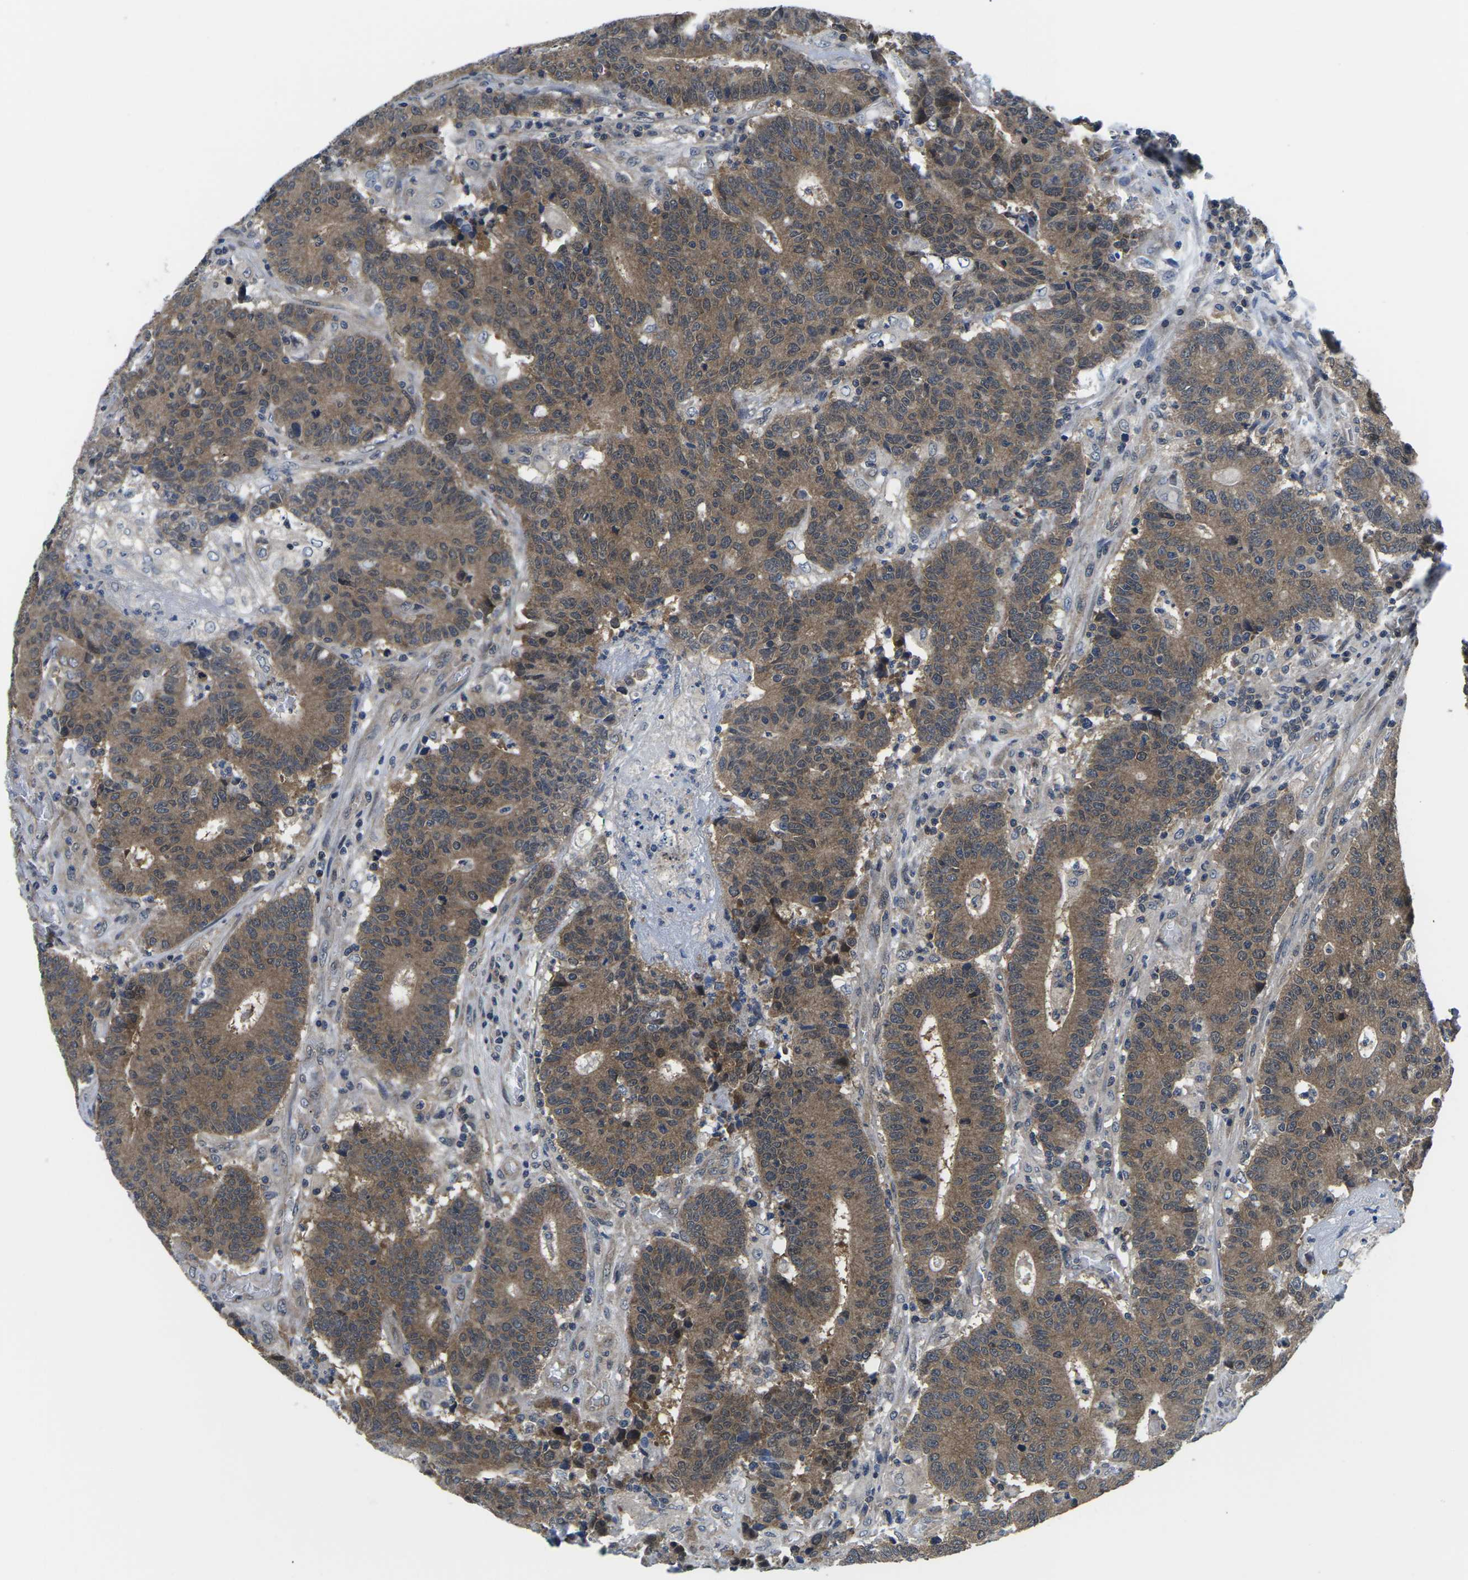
{"staining": {"intensity": "moderate", "quantity": ">75%", "location": "cytoplasmic/membranous"}, "tissue": "colorectal cancer", "cell_type": "Tumor cells", "image_type": "cancer", "snomed": [{"axis": "morphology", "description": "Normal tissue, NOS"}, {"axis": "morphology", "description": "Adenocarcinoma, NOS"}, {"axis": "topography", "description": "Colon"}], "caption": "Adenocarcinoma (colorectal) tissue shows moderate cytoplasmic/membranous positivity in about >75% of tumor cells, visualized by immunohistochemistry.", "gene": "GSK3B", "patient": {"sex": "female", "age": 75}}